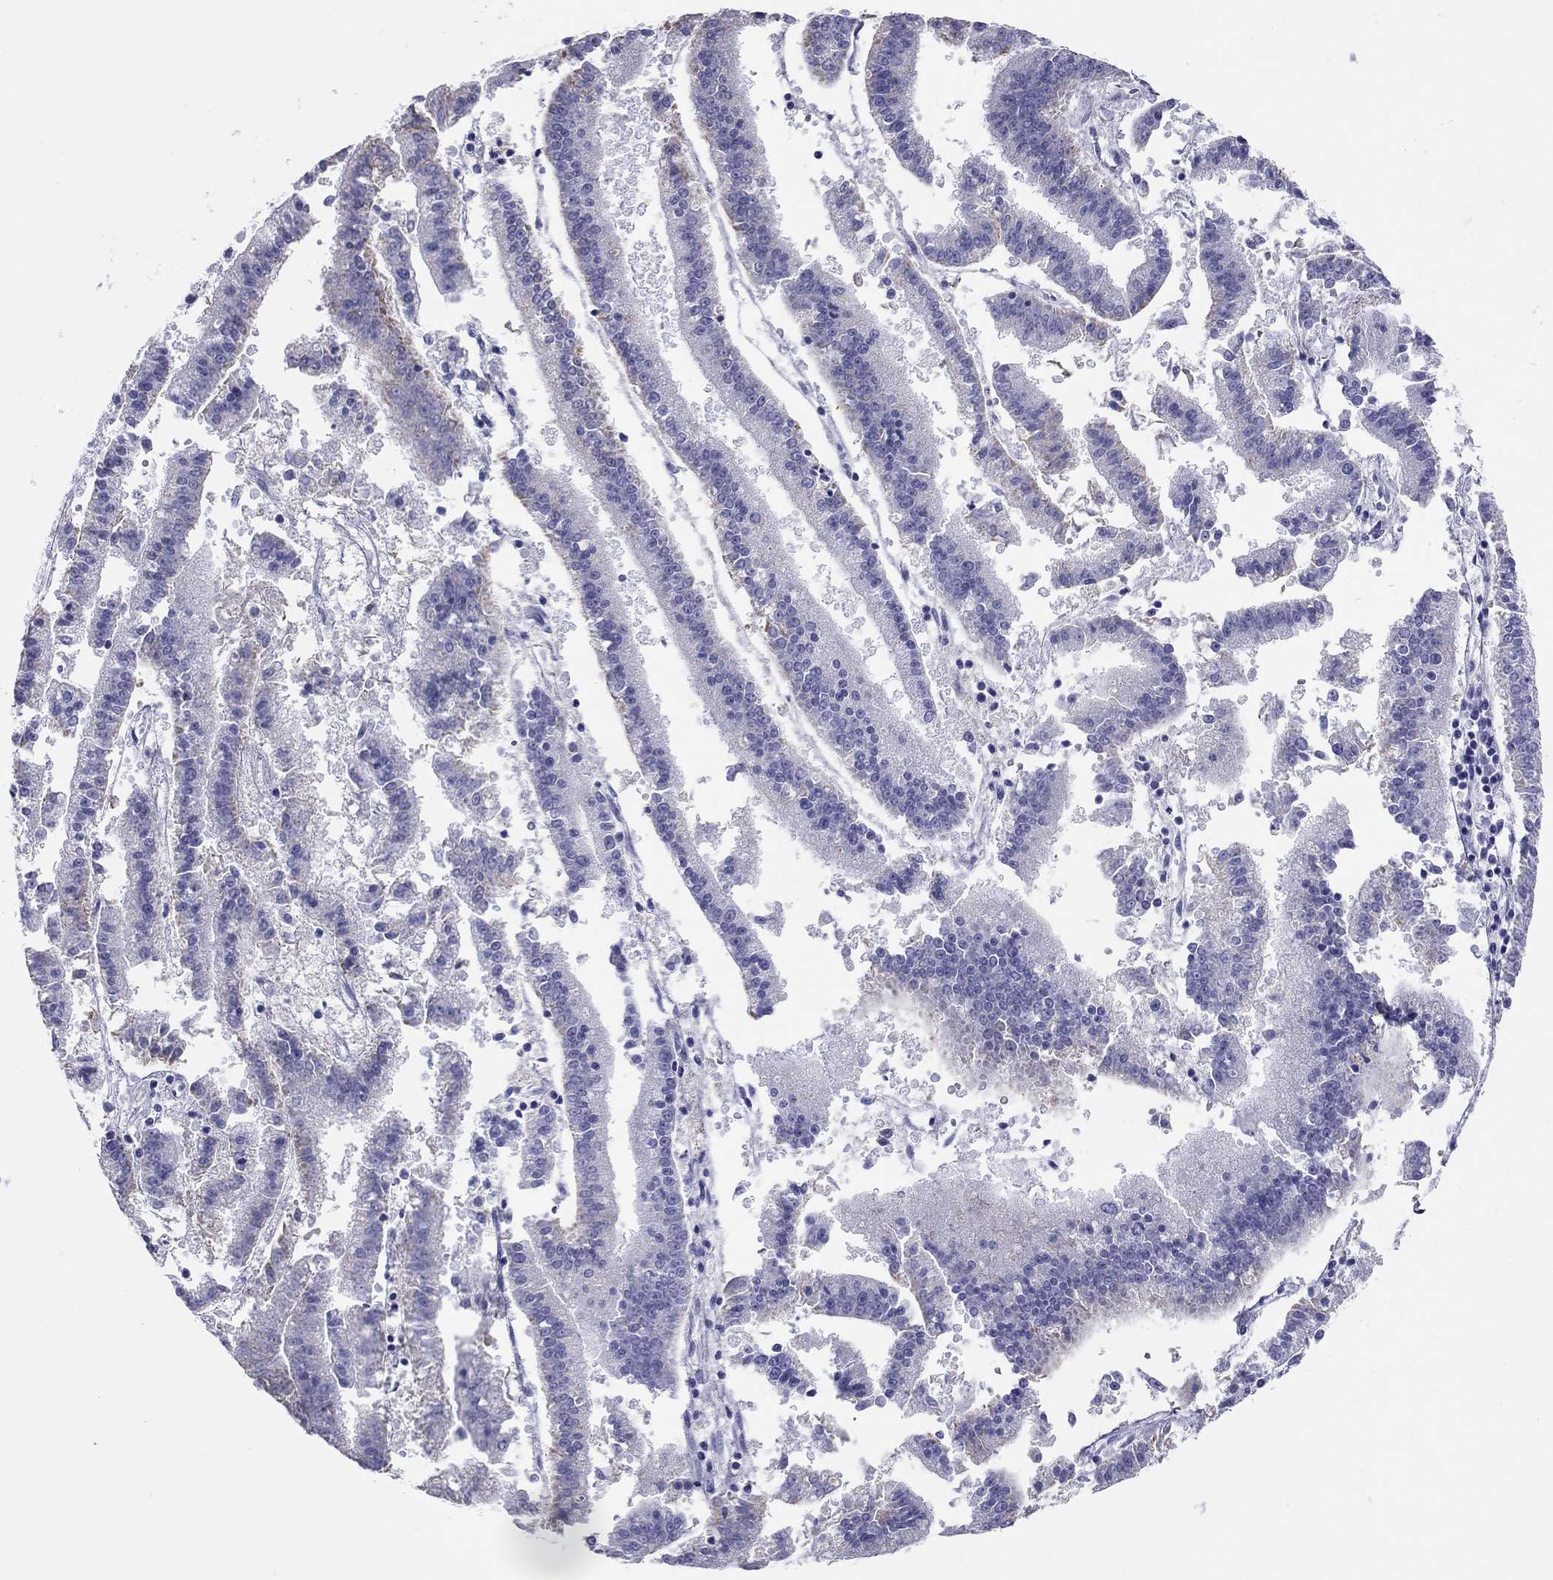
{"staining": {"intensity": "weak", "quantity": "<25%", "location": "cytoplasmic/membranous"}, "tissue": "endometrial cancer", "cell_type": "Tumor cells", "image_type": "cancer", "snomed": [{"axis": "morphology", "description": "Adenocarcinoma, NOS"}, {"axis": "topography", "description": "Endometrium"}], "caption": "Immunohistochemistry micrograph of neoplastic tissue: human adenocarcinoma (endometrial) stained with DAB (3,3'-diaminobenzidine) exhibits no significant protein expression in tumor cells. (Stains: DAB immunohistochemistry (IHC) with hematoxylin counter stain, Microscopy: brightfield microscopy at high magnification).", "gene": "DPY19L2", "patient": {"sex": "female", "age": 66}}